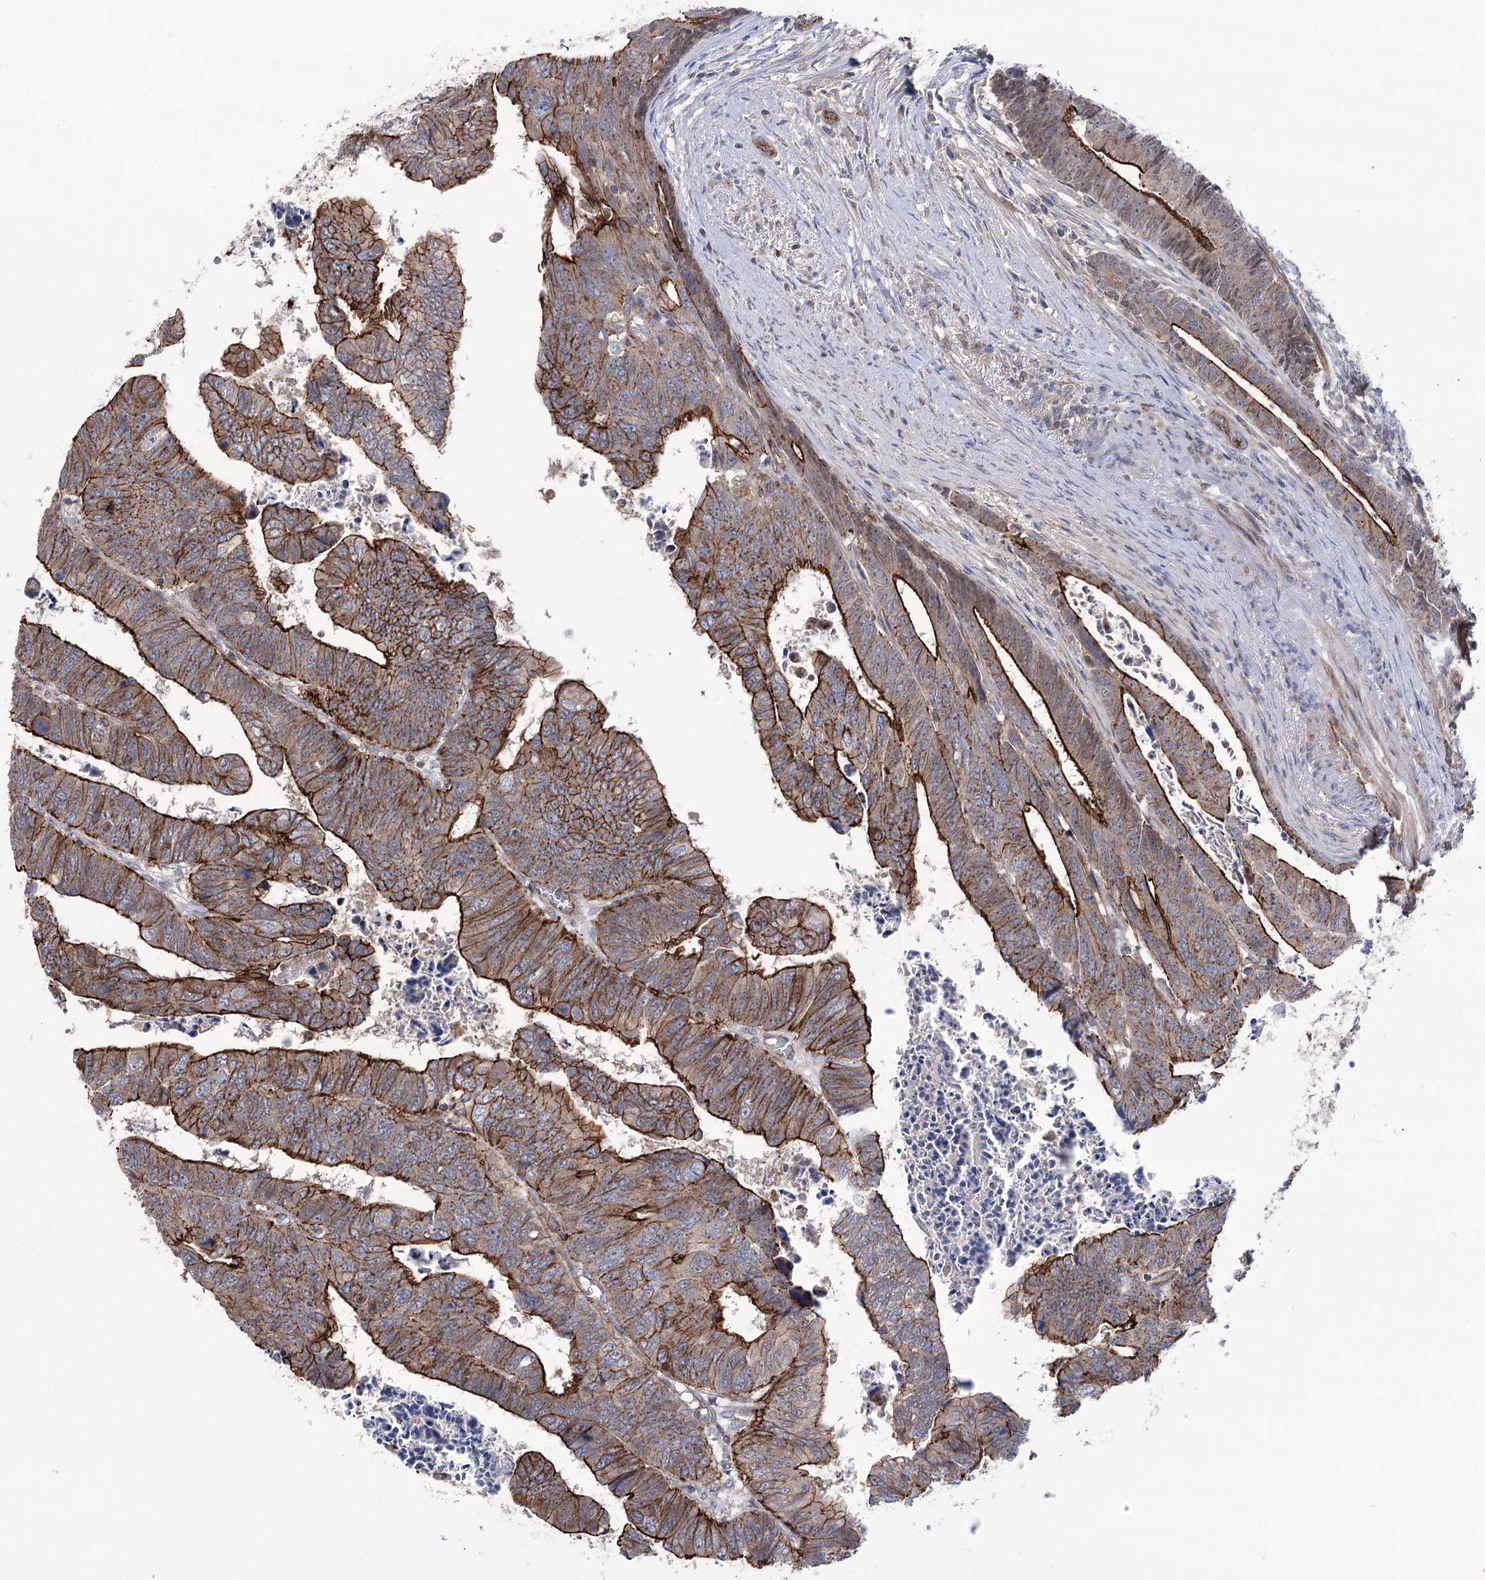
{"staining": {"intensity": "strong", "quantity": "25%-75%", "location": "cytoplasmic/membranous"}, "tissue": "colorectal cancer", "cell_type": "Tumor cells", "image_type": "cancer", "snomed": [{"axis": "morphology", "description": "Normal tissue, NOS"}, {"axis": "morphology", "description": "Adenocarcinoma, NOS"}, {"axis": "topography", "description": "Rectum"}], "caption": "Immunohistochemistry of human colorectal cancer (adenocarcinoma) reveals high levels of strong cytoplasmic/membranous expression in approximately 25%-75% of tumor cells.", "gene": "TRIM71", "patient": {"sex": "female", "age": 65}}